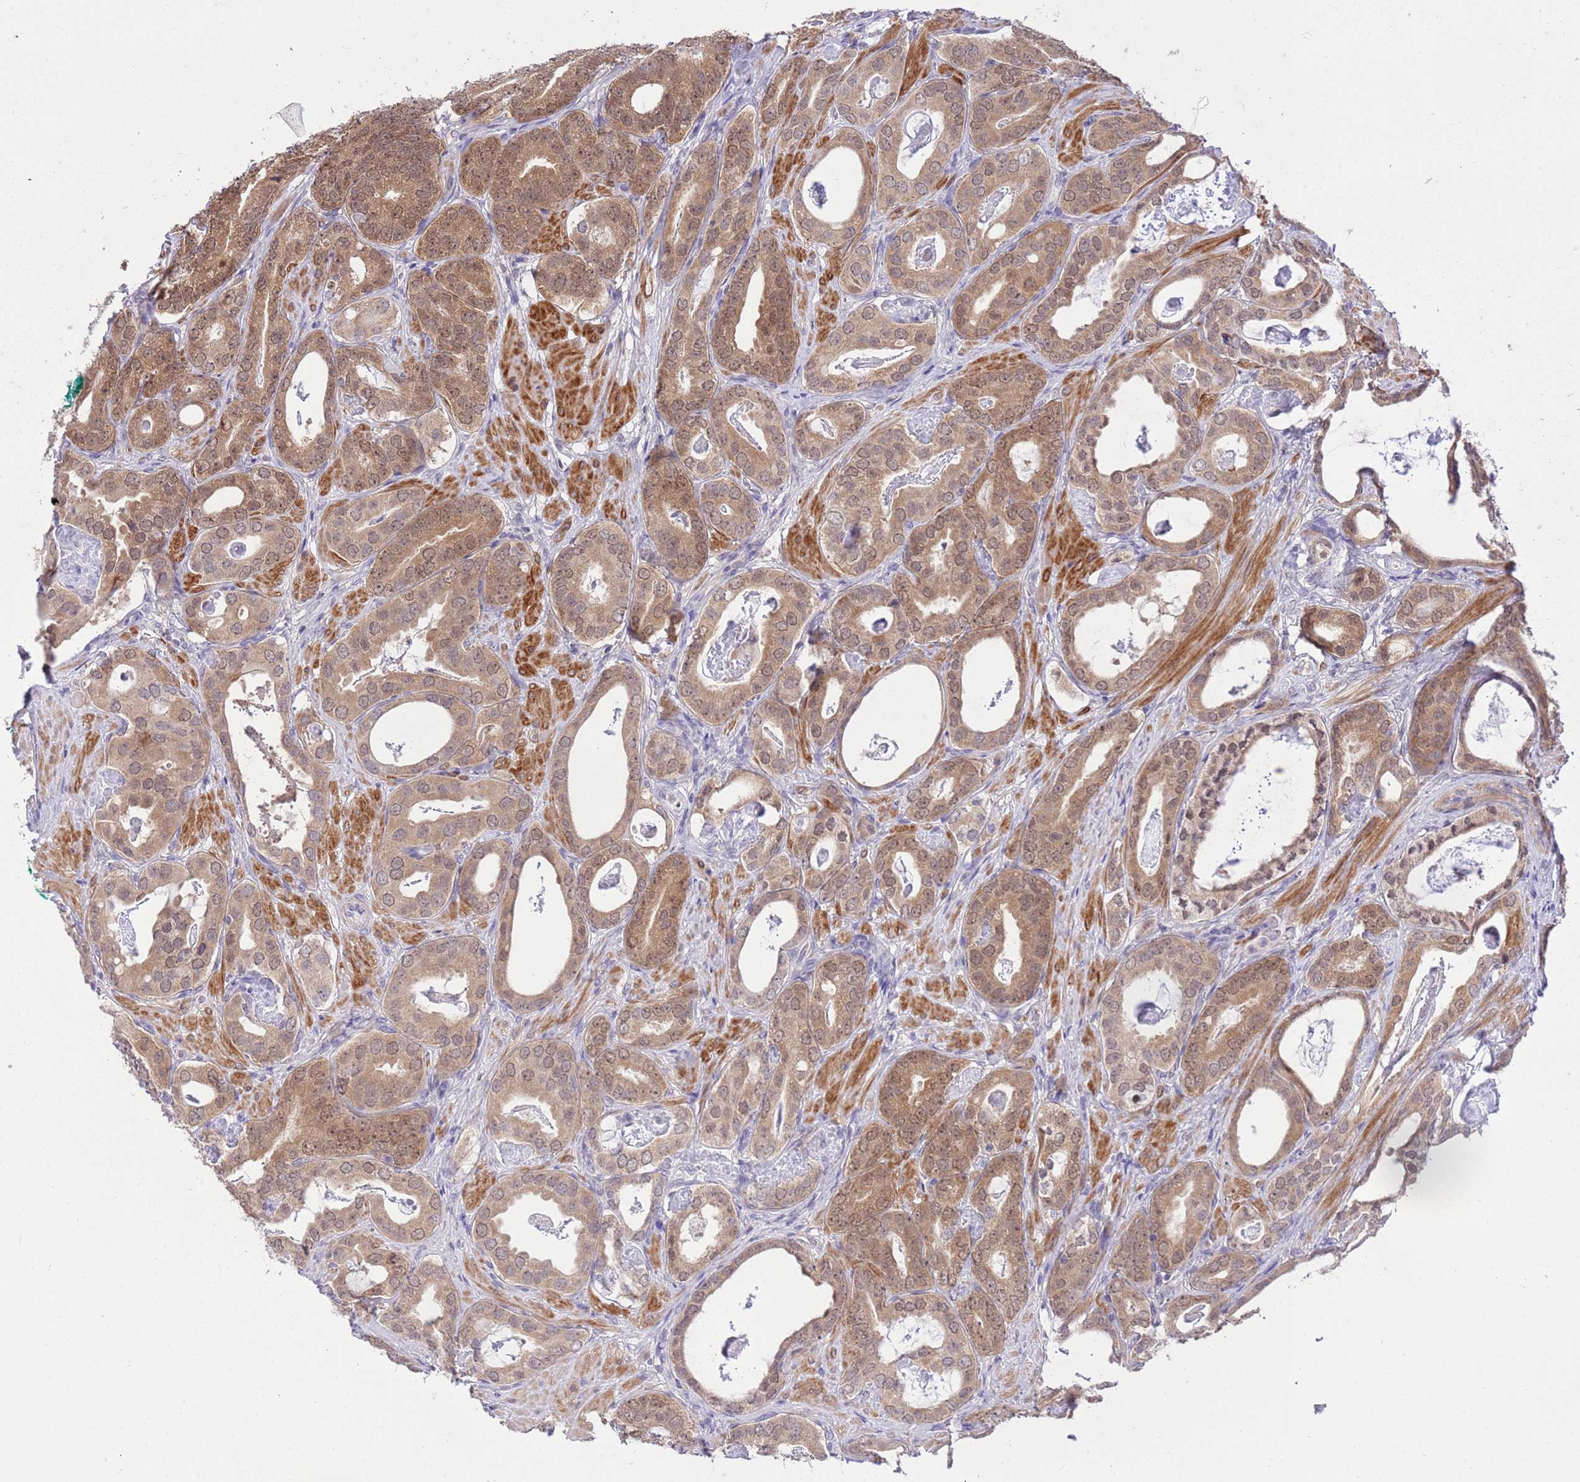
{"staining": {"intensity": "moderate", "quantity": ">75%", "location": "cytoplasmic/membranous,nuclear"}, "tissue": "prostate cancer", "cell_type": "Tumor cells", "image_type": "cancer", "snomed": [{"axis": "morphology", "description": "Adenocarcinoma, Low grade"}, {"axis": "topography", "description": "Prostate"}], "caption": "IHC of human adenocarcinoma (low-grade) (prostate) reveals medium levels of moderate cytoplasmic/membranous and nuclear expression in approximately >75% of tumor cells. (brown staining indicates protein expression, while blue staining denotes nuclei).", "gene": "GALK2", "patient": {"sex": "male", "age": 71}}